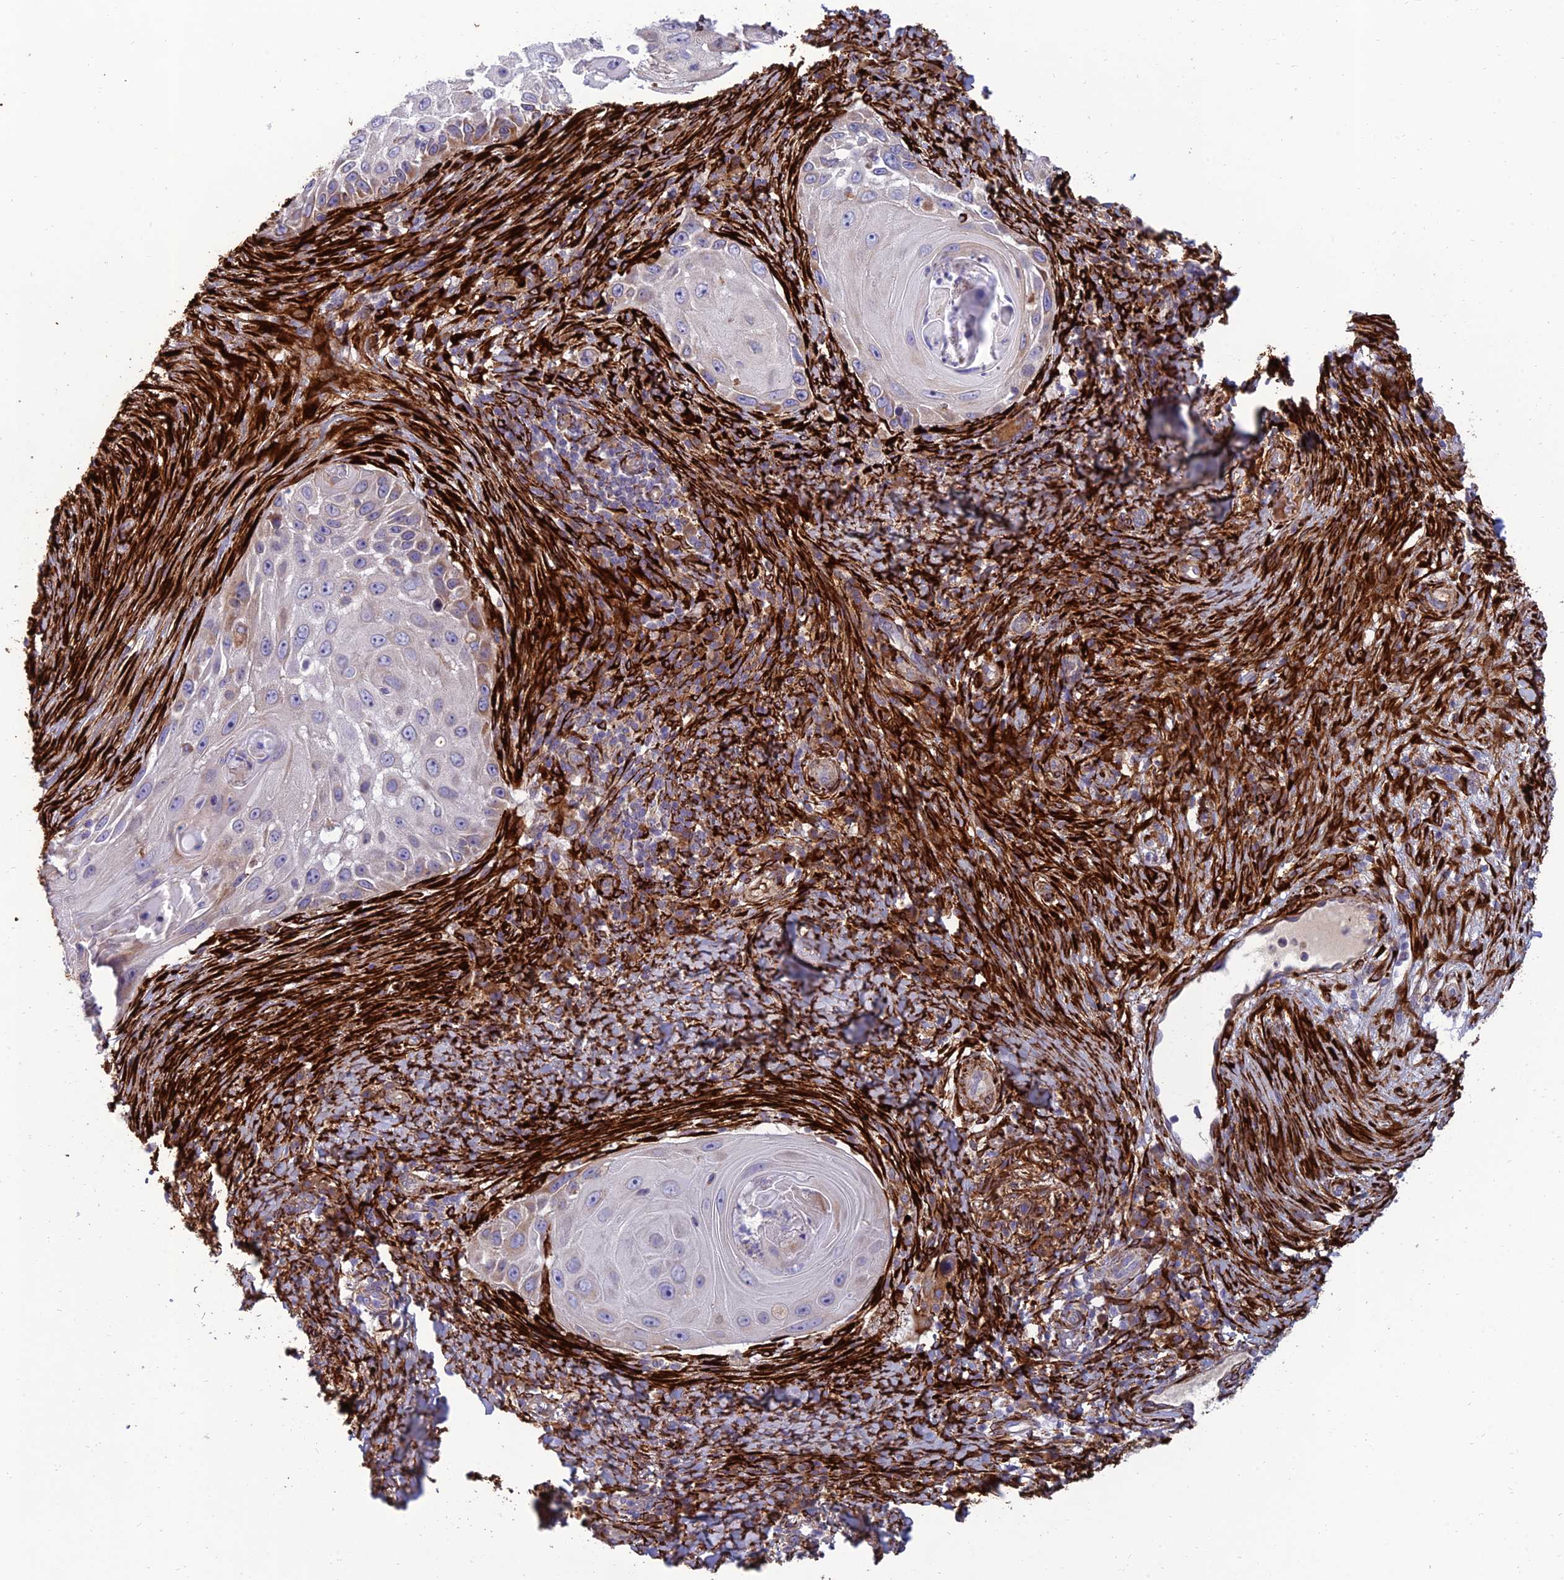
{"staining": {"intensity": "weak", "quantity": "<25%", "location": "cytoplasmic/membranous"}, "tissue": "skin cancer", "cell_type": "Tumor cells", "image_type": "cancer", "snomed": [{"axis": "morphology", "description": "Squamous cell carcinoma, NOS"}, {"axis": "topography", "description": "Skin"}], "caption": "This is a photomicrograph of immunohistochemistry staining of skin squamous cell carcinoma, which shows no staining in tumor cells.", "gene": "RCN3", "patient": {"sex": "female", "age": 44}}